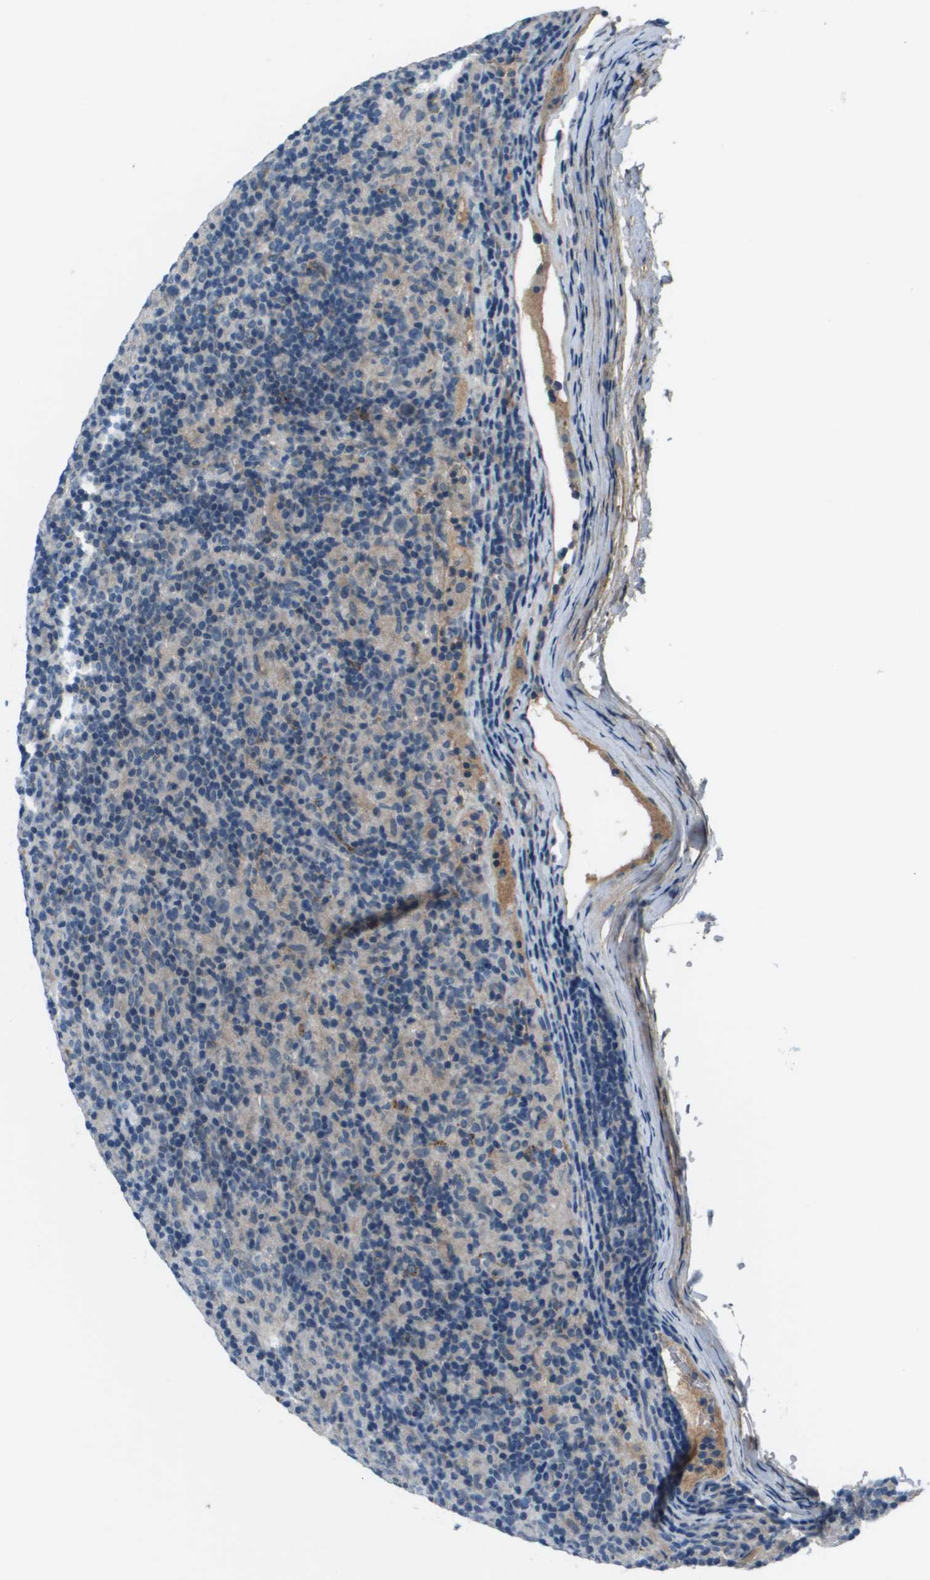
{"staining": {"intensity": "negative", "quantity": "none", "location": "none"}, "tissue": "lymphoma", "cell_type": "Tumor cells", "image_type": "cancer", "snomed": [{"axis": "morphology", "description": "Hodgkin's disease, NOS"}, {"axis": "topography", "description": "Lymph node"}], "caption": "The photomicrograph displays no significant positivity in tumor cells of Hodgkin's disease.", "gene": "PCOLCE", "patient": {"sex": "male", "age": 70}}